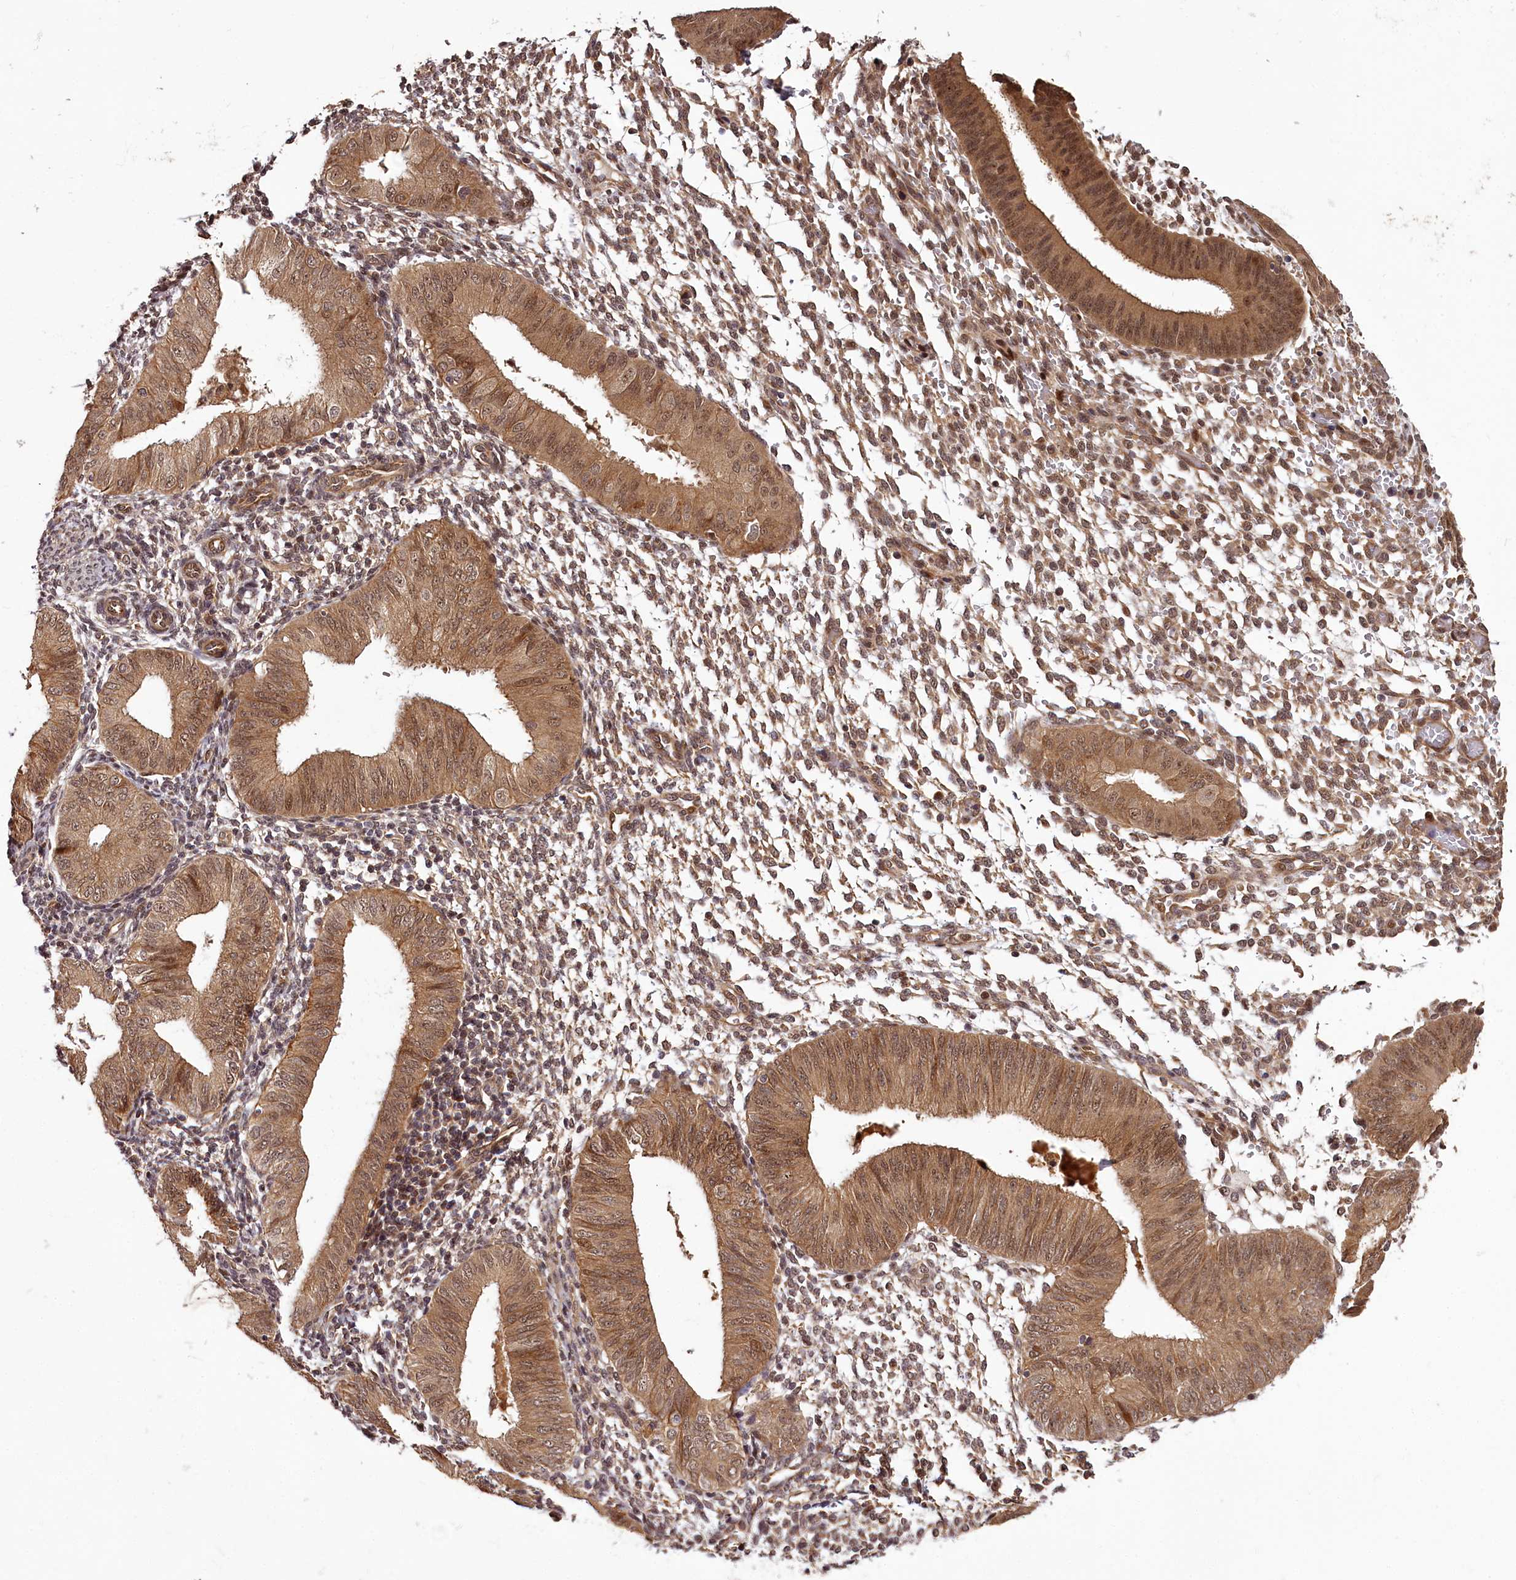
{"staining": {"intensity": "moderate", "quantity": ">75%", "location": "nuclear"}, "tissue": "endometrium", "cell_type": "Cells in endometrial stroma", "image_type": "normal", "snomed": [{"axis": "morphology", "description": "Normal tissue, NOS"}, {"axis": "topography", "description": "Uterus"}, {"axis": "topography", "description": "Endometrium"}], "caption": "Immunohistochemistry photomicrograph of benign endometrium stained for a protein (brown), which exhibits medium levels of moderate nuclear expression in approximately >75% of cells in endometrial stroma.", "gene": "MAML3", "patient": {"sex": "female", "age": 48}}